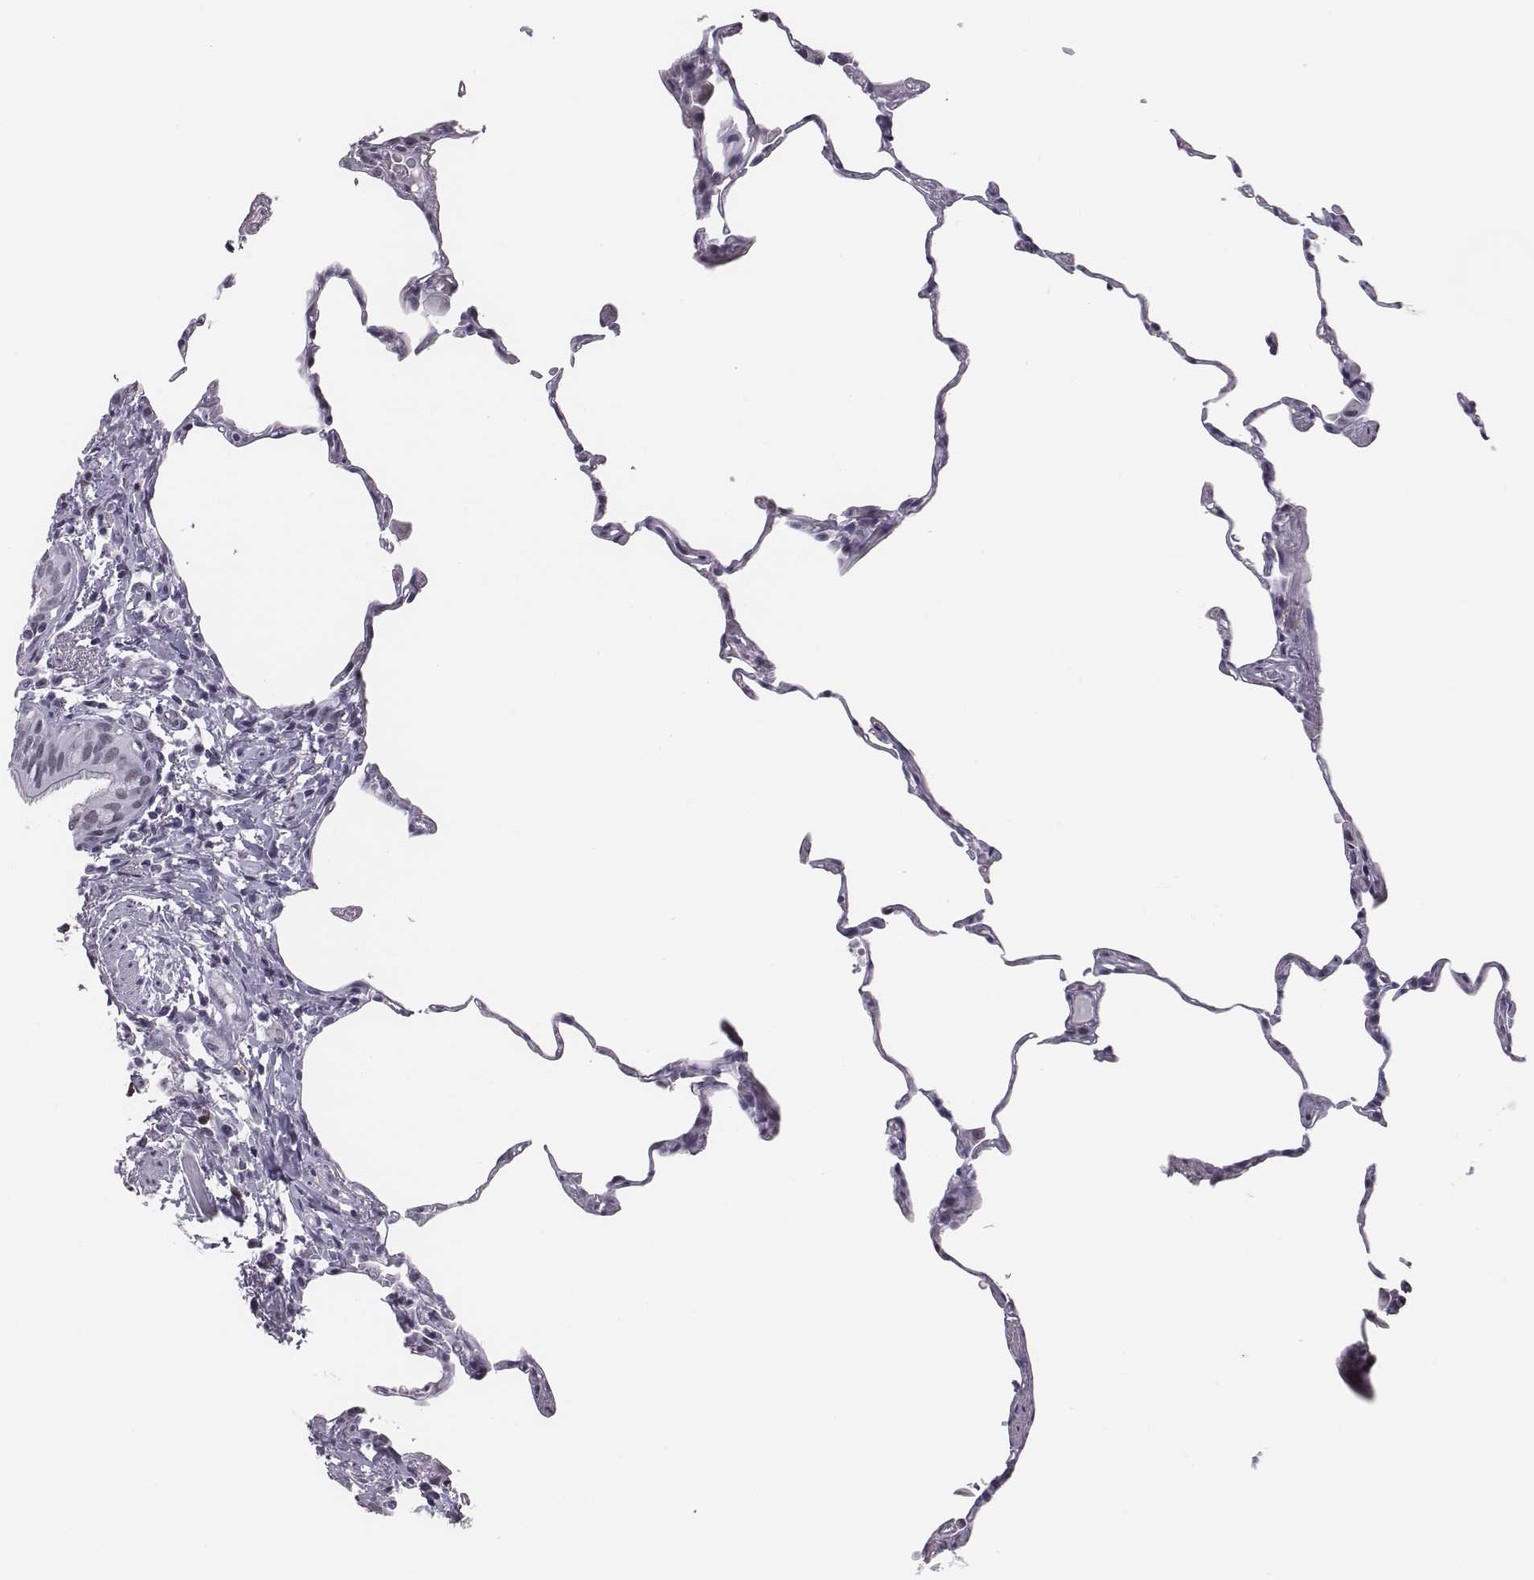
{"staining": {"intensity": "negative", "quantity": "none", "location": "none"}, "tissue": "lung", "cell_type": "Alveolar cells", "image_type": "normal", "snomed": [{"axis": "morphology", "description": "Normal tissue, NOS"}, {"axis": "topography", "description": "Lung"}], "caption": "Alveolar cells show no significant expression in benign lung. (Stains: DAB (3,3'-diaminobenzidine) IHC with hematoxylin counter stain, Microscopy: brightfield microscopy at high magnification).", "gene": "ACOD1", "patient": {"sex": "female", "age": 57}}